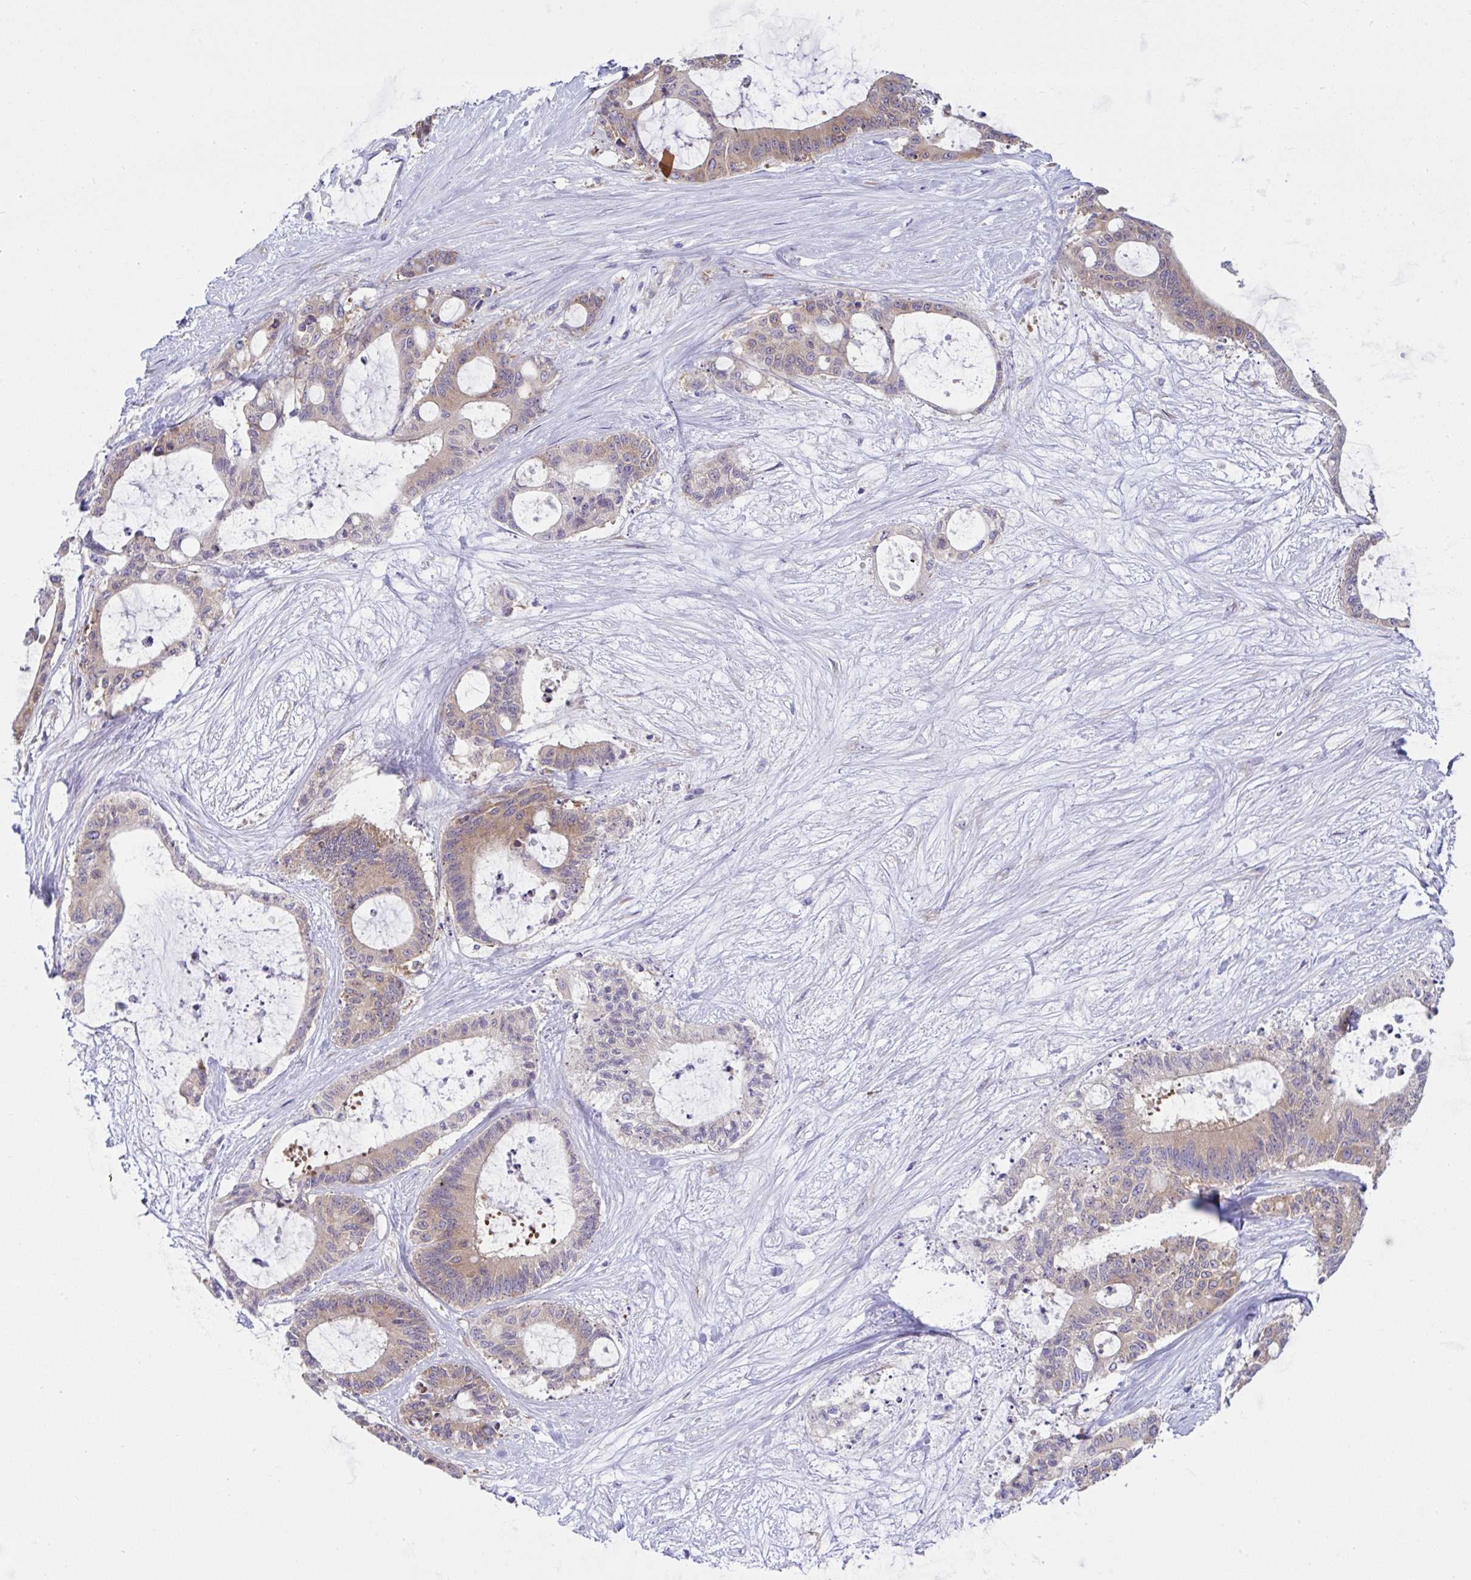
{"staining": {"intensity": "weak", "quantity": ">75%", "location": "cytoplasmic/membranous"}, "tissue": "liver cancer", "cell_type": "Tumor cells", "image_type": "cancer", "snomed": [{"axis": "morphology", "description": "Normal tissue, NOS"}, {"axis": "morphology", "description": "Cholangiocarcinoma"}, {"axis": "topography", "description": "Liver"}, {"axis": "topography", "description": "Peripheral nerve tissue"}], "caption": "DAB immunohistochemical staining of liver cancer (cholangiocarcinoma) shows weak cytoplasmic/membranous protein staining in about >75% of tumor cells.", "gene": "FAU", "patient": {"sex": "female", "age": 73}}